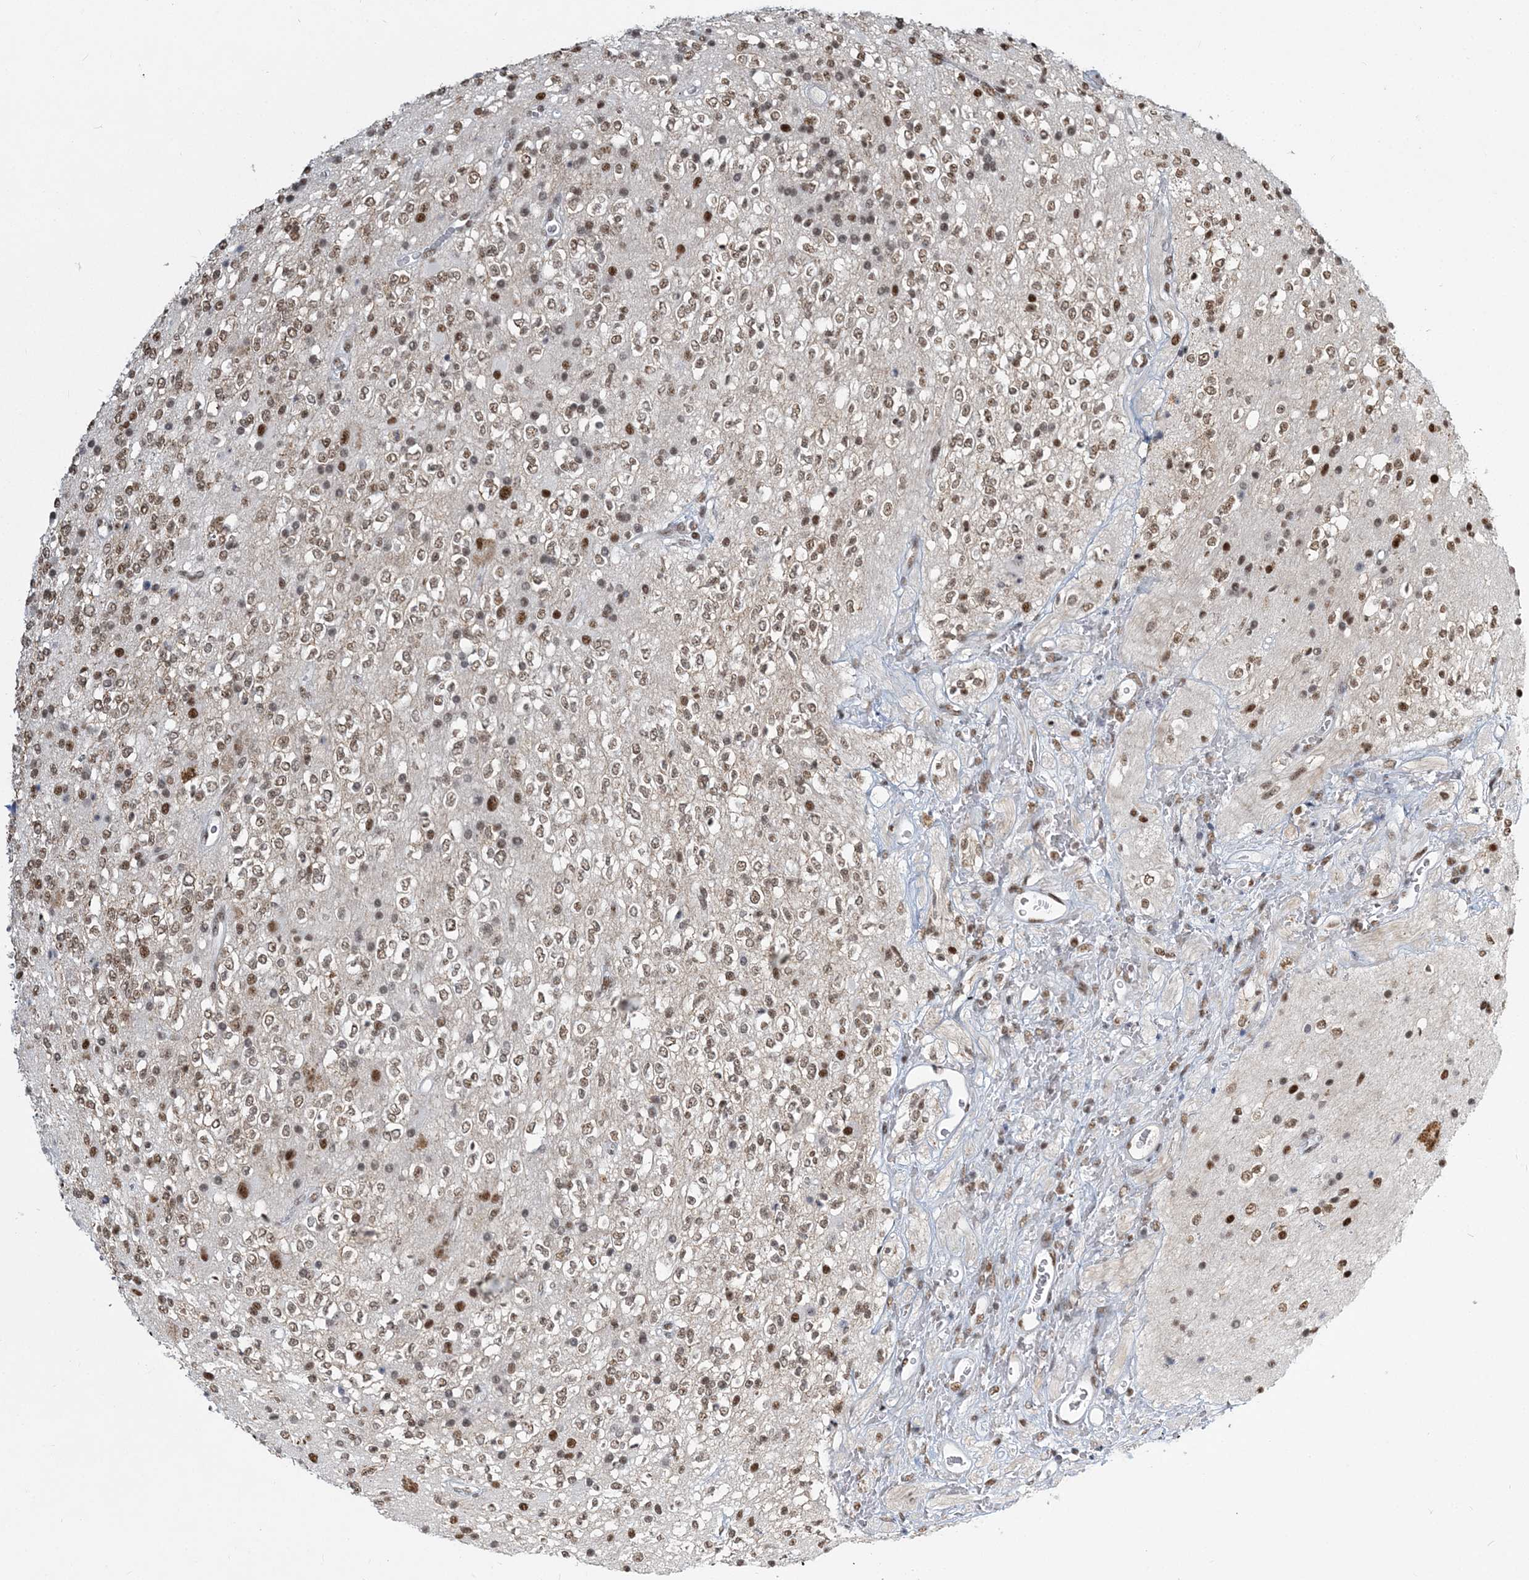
{"staining": {"intensity": "moderate", "quantity": ">75%", "location": "nuclear"}, "tissue": "glioma", "cell_type": "Tumor cells", "image_type": "cancer", "snomed": [{"axis": "morphology", "description": "Glioma, malignant, High grade"}, {"axis": "topography", "description": "Brain"}], "caption": "About >75% of tumor cells in human glioma display moderate nuclear protein staining as visualized by brown immunohistochemical staining.", "gene": "PLRG1", "patient": {"sex": "male", "age": 34}}